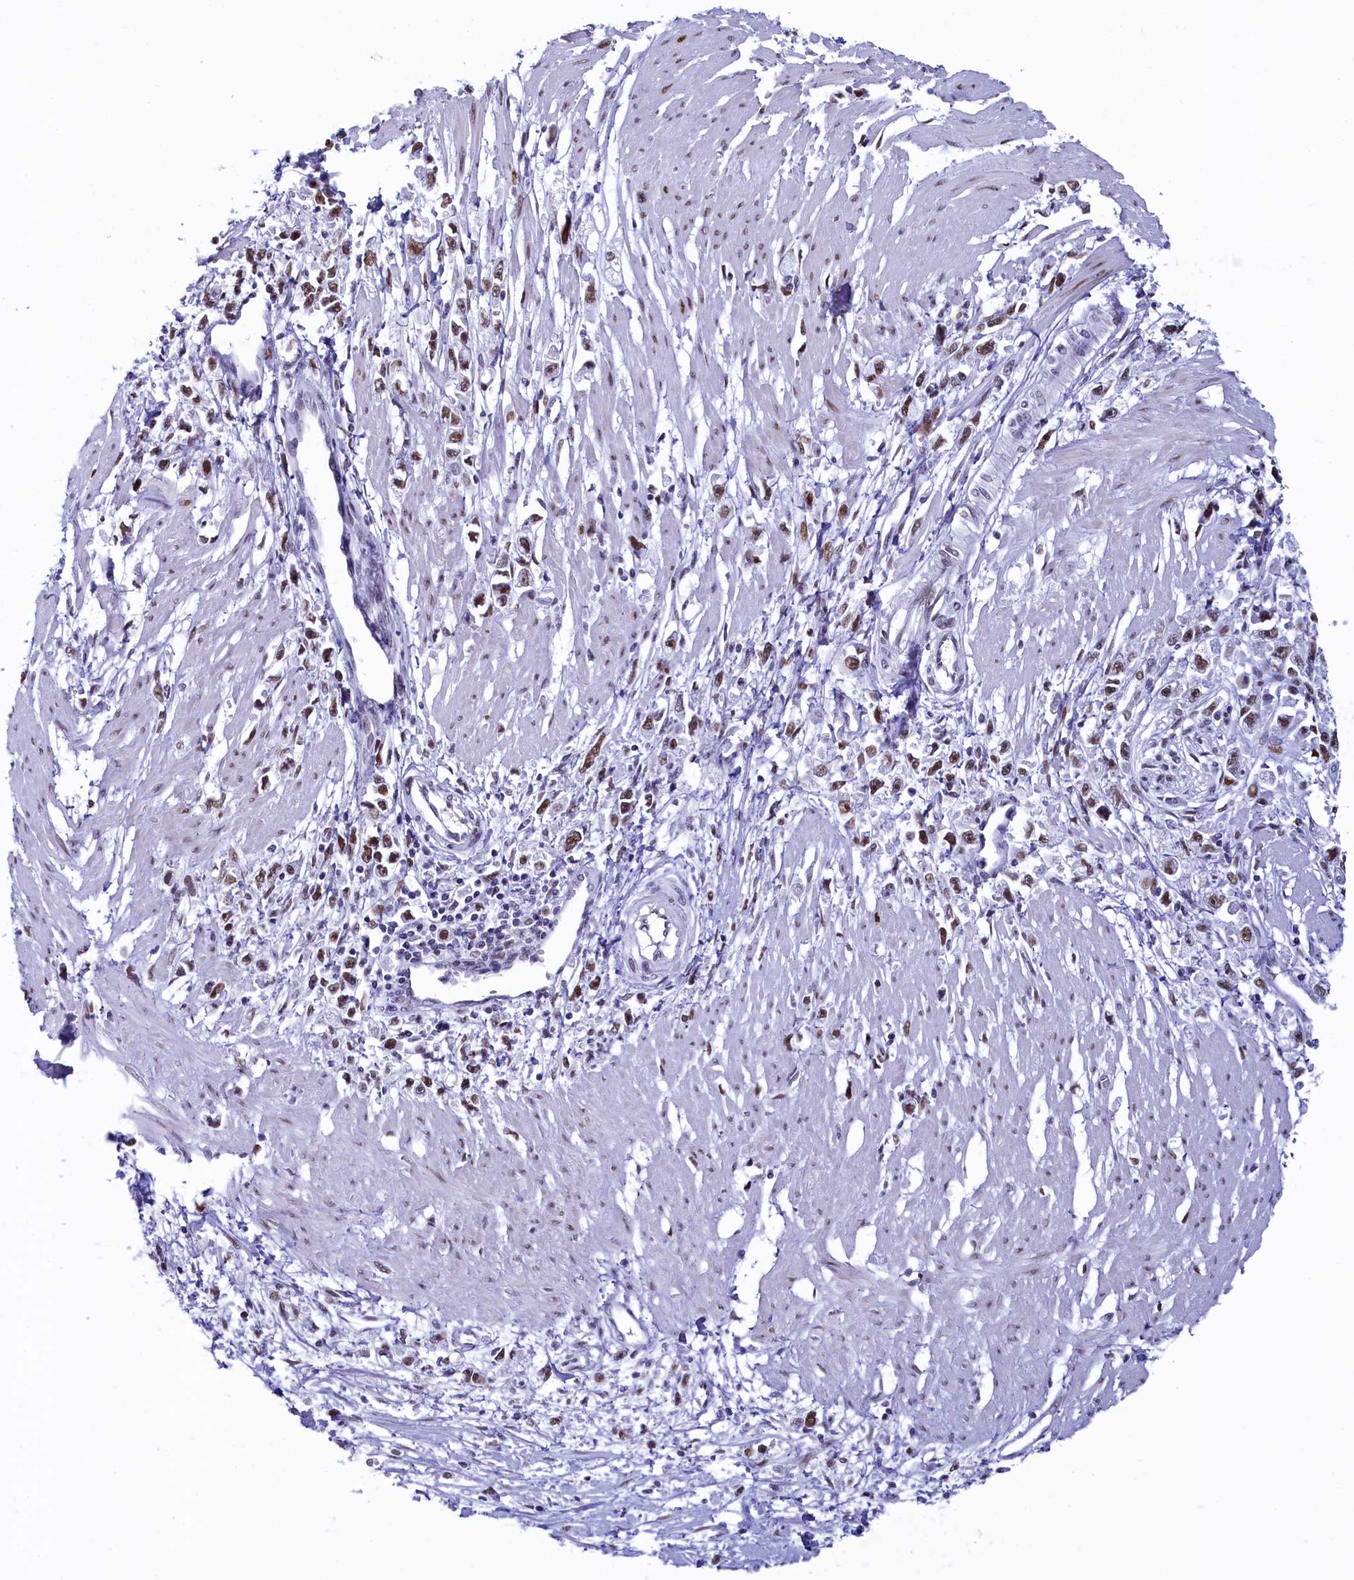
{"staining": {"intensity": "moderate", "quantity": ">75%", "location": "nuclear"}, "tissue": "stomach cancer", "cell_type": "Tumor cells", "image_type": "cancer", "snomed": [{"axis": "morphology", "description": "Adenocarcinoma, NOS"}, {"axis": "topography", "description": "Stomach"}], "caption": "A brown stain labels moderate nuclear positivity of a protein in stomach cancer tumor cells. (DAB IHC, brown staining for protein, blue staining for nuclei).", "gene": "SUGP2", "patient": {"sex": "female", "age": 59}}